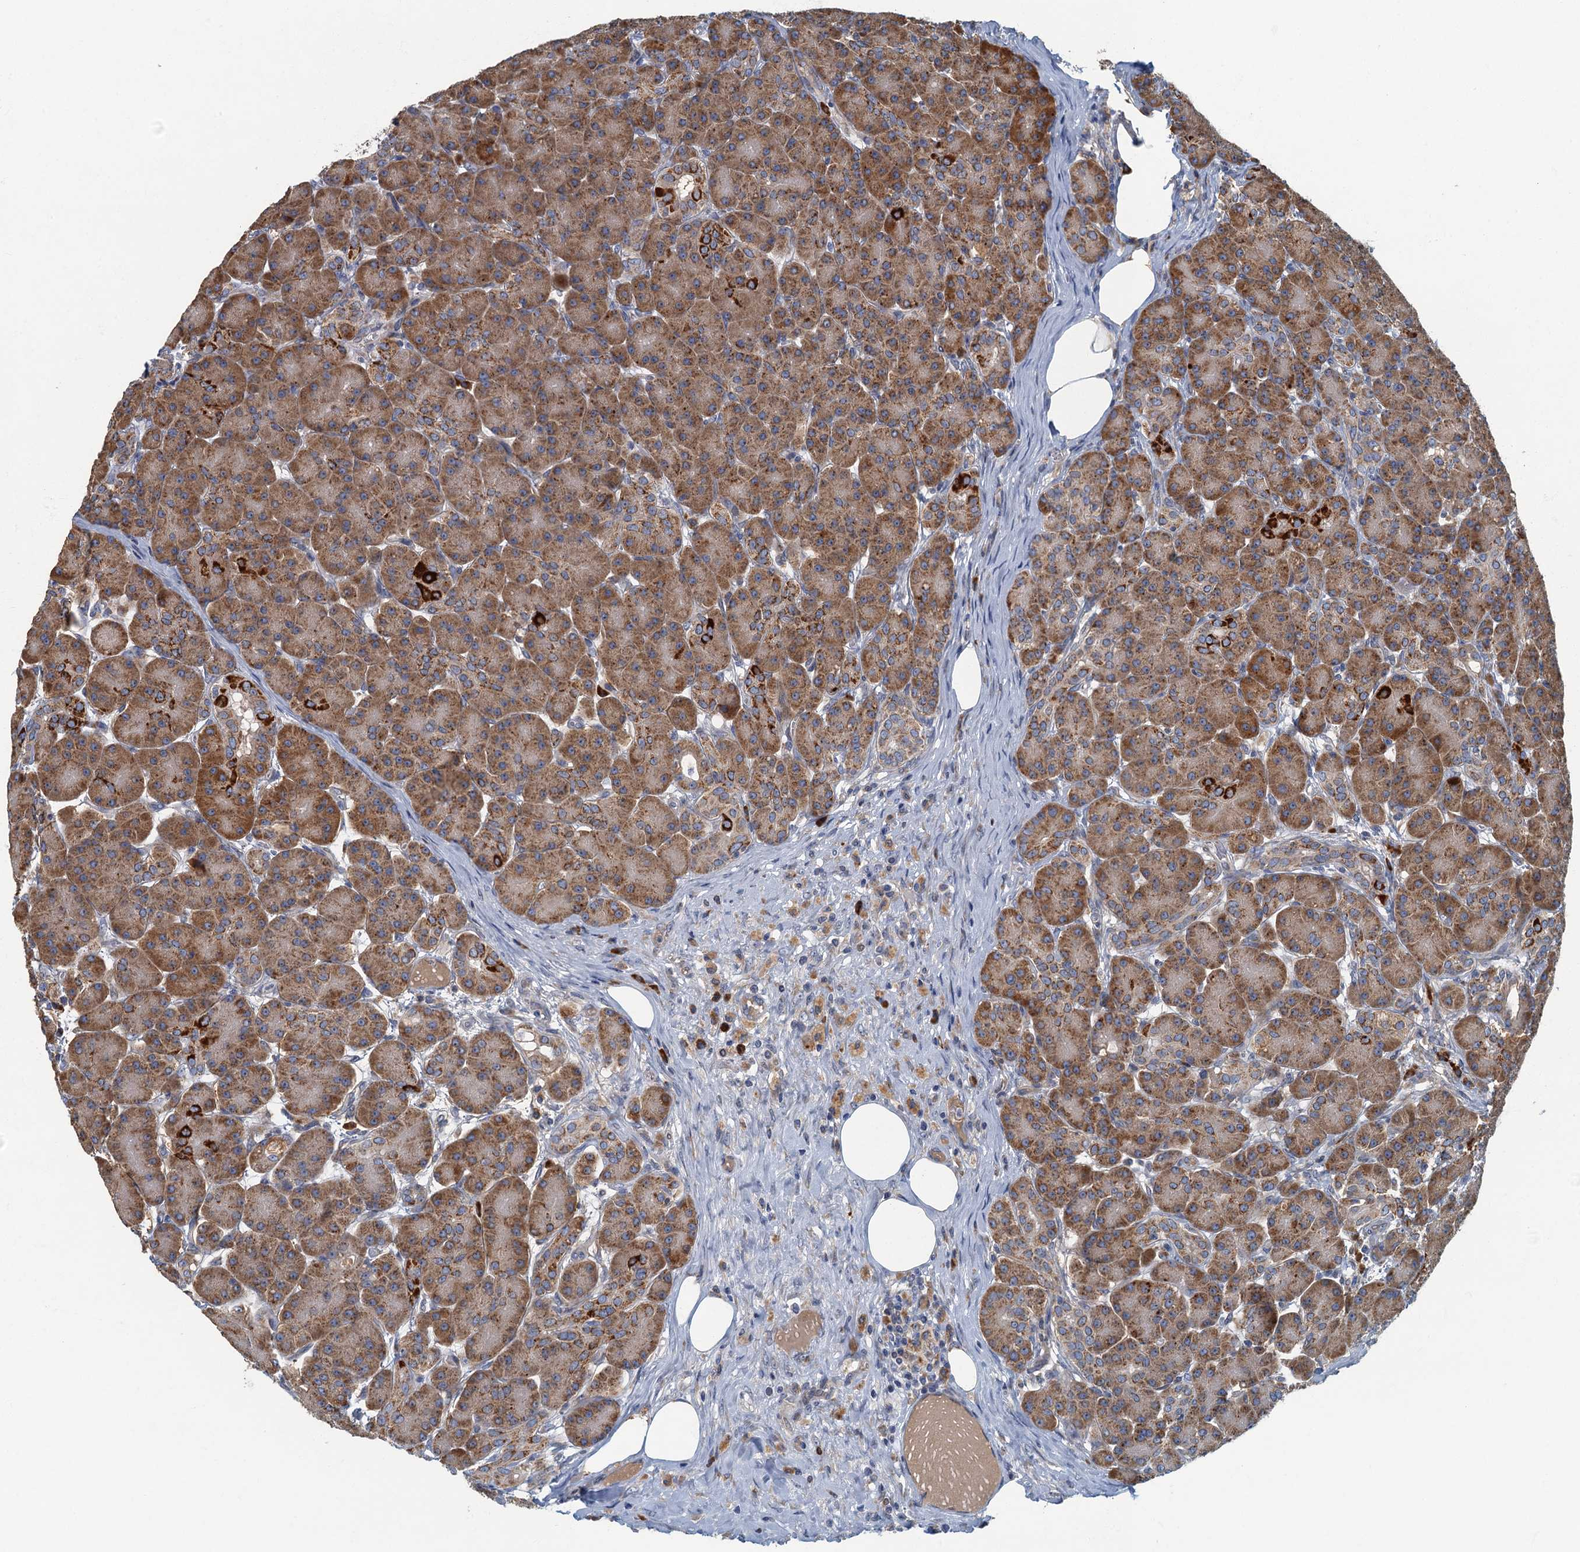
{"staining": {"intensity": "strong", "quantity": ">75%", "location": "cytoplasmic/membranous"}, "tissue": "pancreas", "cell_type": "Exocrine glandular cells", "image_type": "normal", "snomed": [{"axis": "morphology", "description": "Normal tissue, NOS"}, {"axis": "topography", "description": "Pancreas"}], "caption": "Immunohistochemical staining of normal pancreas exhibits >75% levels of strong cytoplasmic/membranous protein staining in approximately >75% of exocrine glandular cells. The protein is stained brown, and the nuclei are stained in blue (DAB IHC with brightfield microscopy, high magnification).", "gene": "SPDYC", "patient": {"sex": "male", "age": 63}}